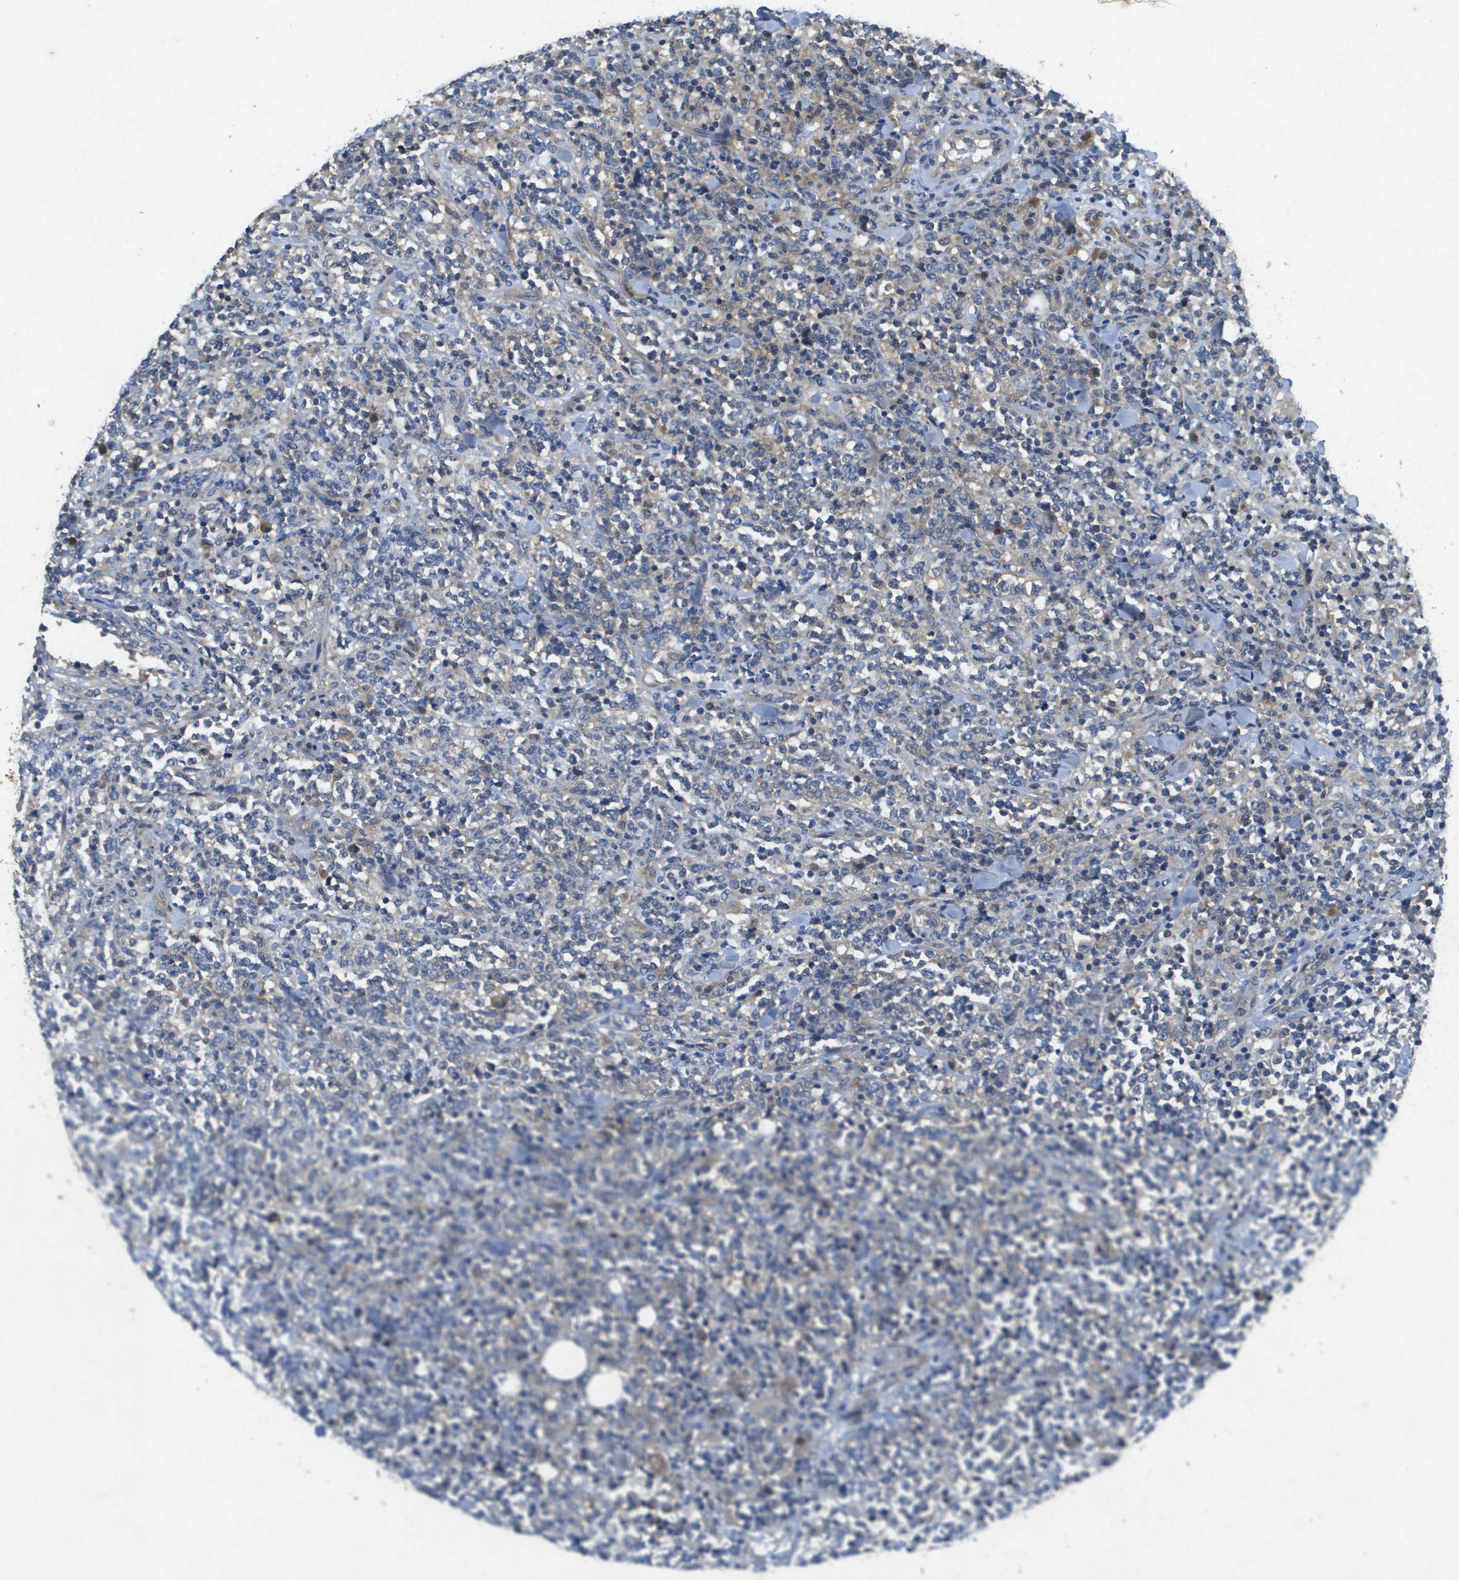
{"staining": {"intensity": "moderate", "quantity": "<25%", "location": "cytoplasmic/membranous"}, "tissue": "lymphoma", "cell_type": "Tumor cells", "image_type": "cancer", "snomed": [{"axis": "morphology", "description": "Malignant lymphoma, non-Hodgkin's type, High grade"}, {"axis": "topography", "description": "Soft tissue"}], "caption": "Protein staining of lymphoma tissue shows moderate cytoplasmic/membranous positivity in approximately <25% of tumor cells.", "gene": "PTPRT", "patient": {"sex": "male", "age": 18}}